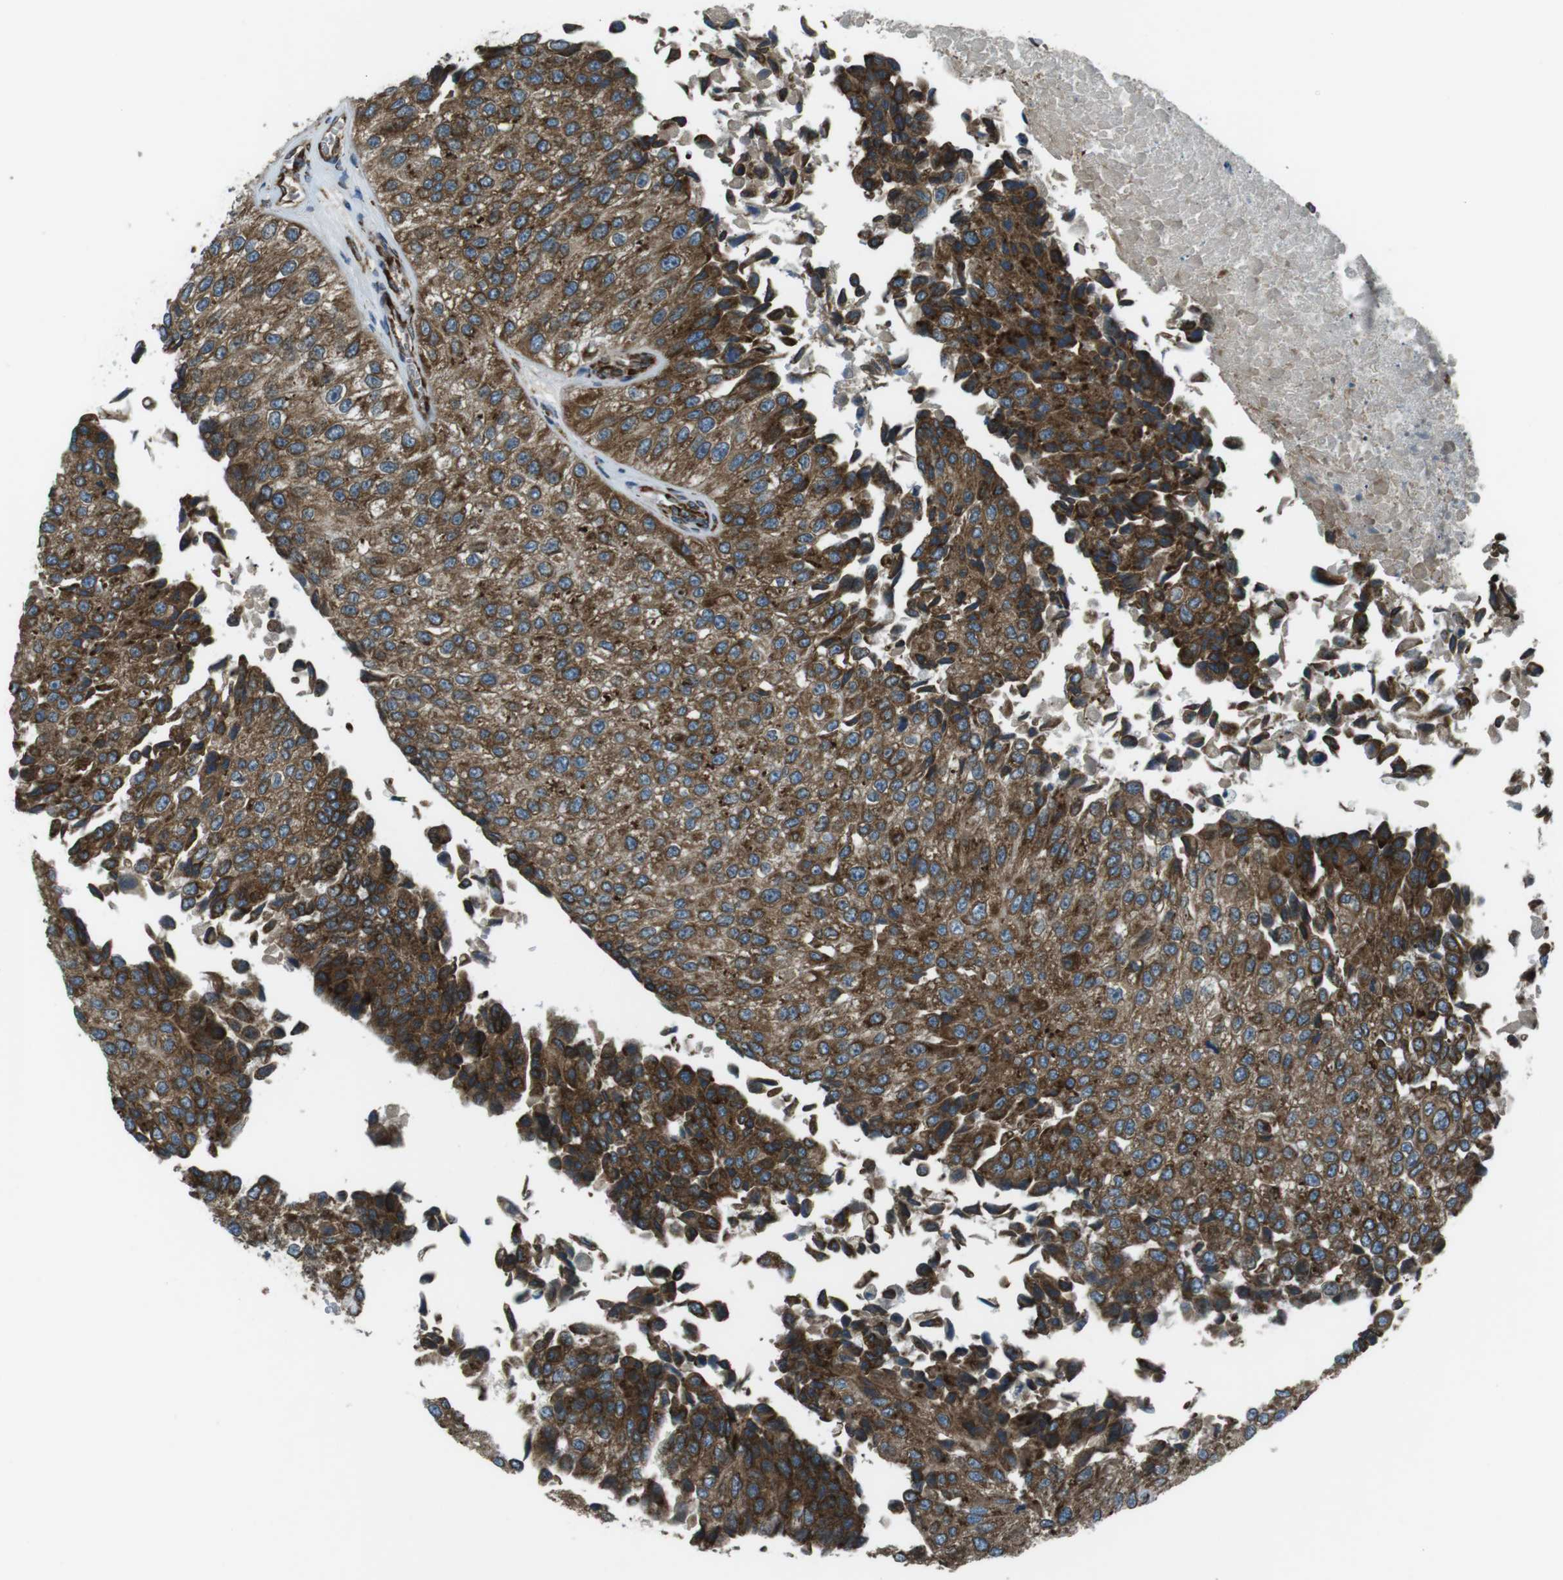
{"staining": {"intensity": "strong", "quantity": ">75%", "location": "cytoplasmic/membranous"}, "tissue": "urothelial cancer", "cell_type": "Tumor cells", "image_type": "cancer", "snomed": [{"axis": "morphology", "description": "Urothelial carcinoma, High grade"}, {"axis": "topography", "description": "Kidney"}, {"axis": "topography", "description": "Urinary bladder"}], "caption": "Immunohistochemical staining of urothelial cancer exhibits strong cytoplasmic/membranous protein staining in approximately >75% of tumor cells.", "gene": "KTN1", "patient": {"sex": "male", "age": 77}}